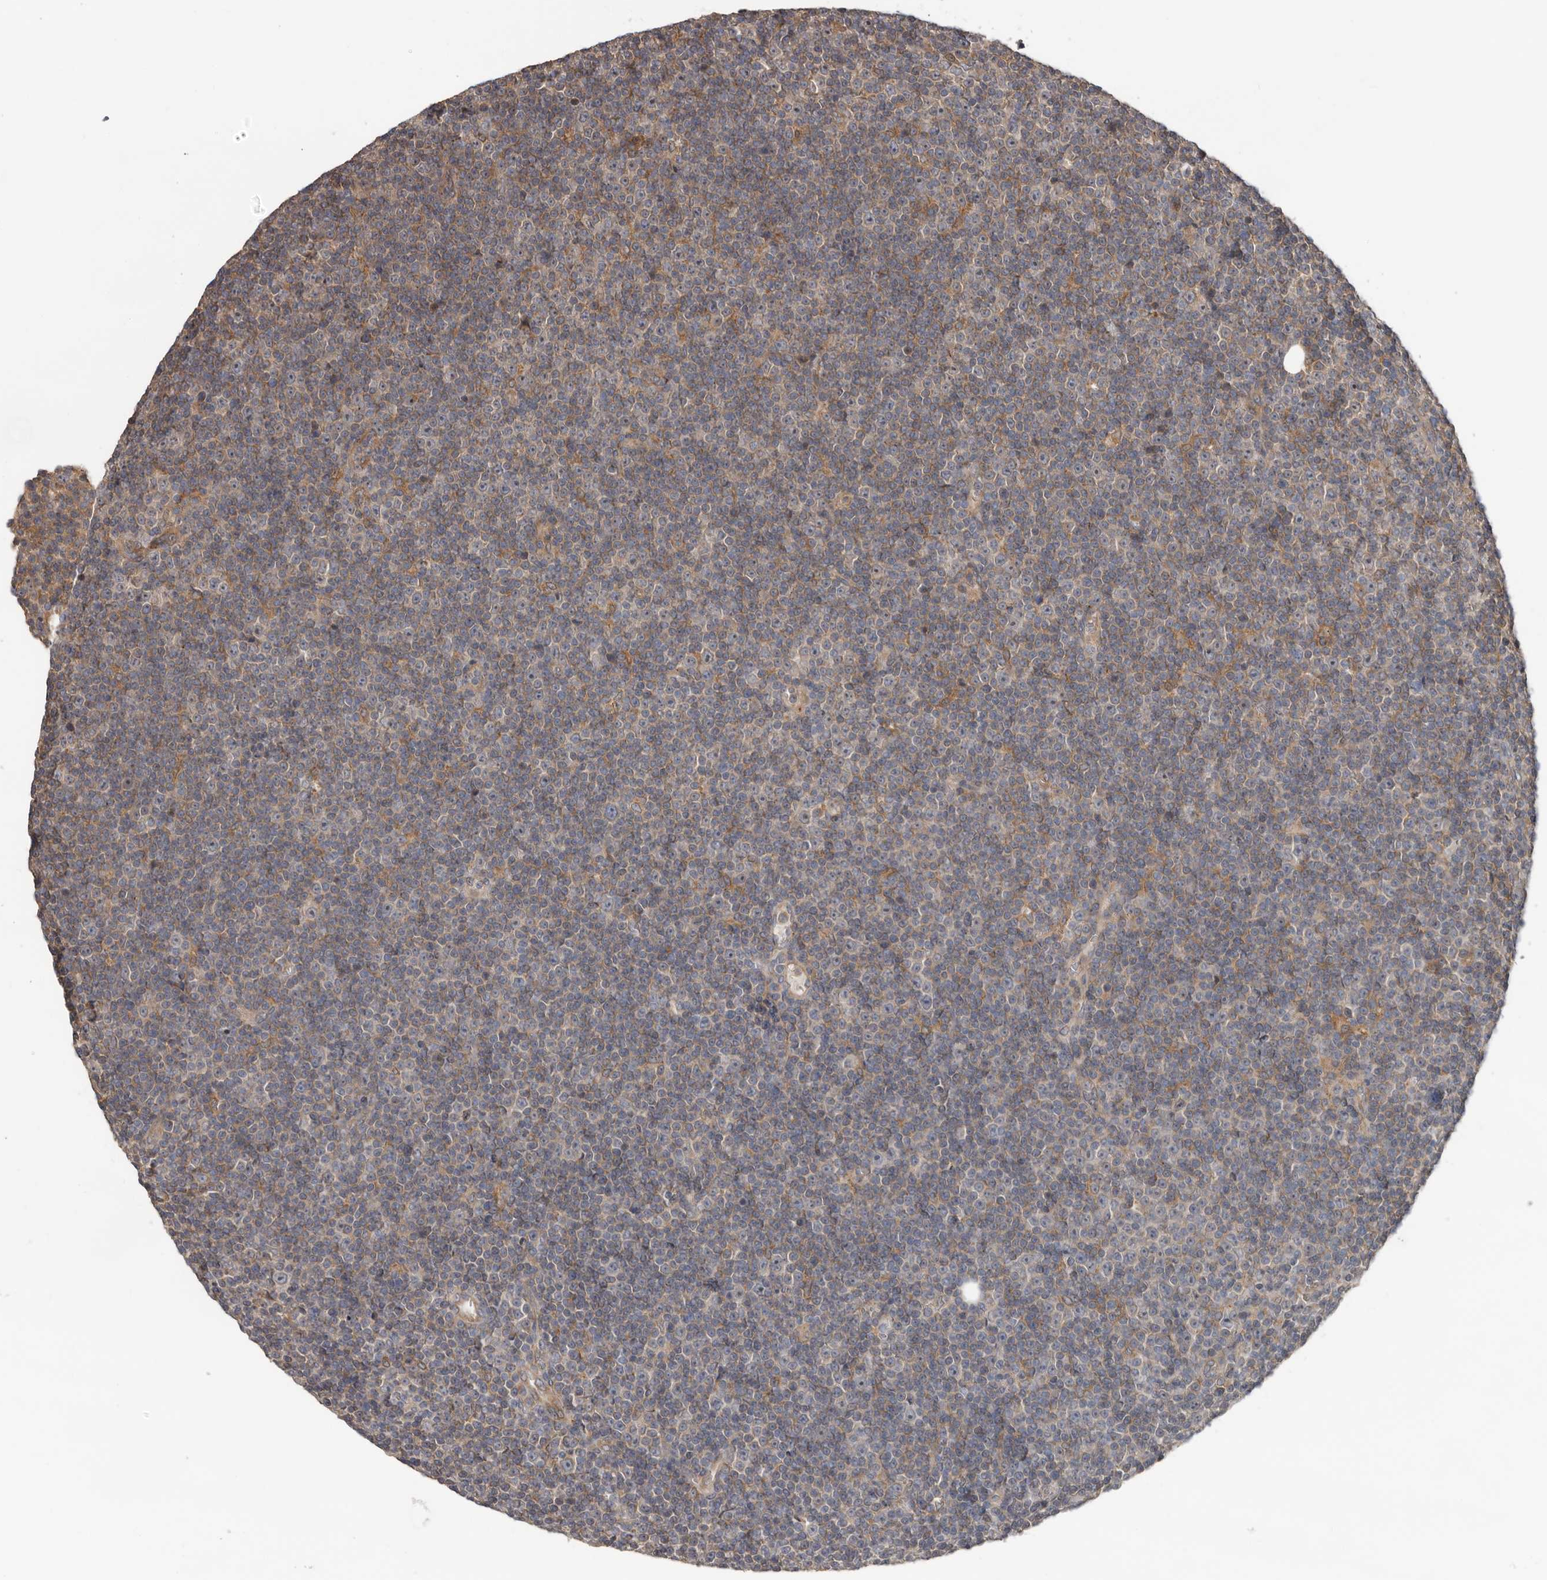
{"staining": {"intensity": "negative", "quantity": "none", "location": "none"}, "tissue": "lymphoma", "cell_type": "Tumor cells", "image_type": "cancer", "snomed": [{"axis": "morphology", "description": "Malignant lymphoma, non-Hodgkin's type, Low grade"}, {"axis": "topography", "description": "Lymph node"}], "caption": "Immunohistochemistry (IHC) photomicrograph of human lymphoma stained for a protein (brown), which demonstrates no expression in tumor cells.", "gene": "HINT3", "patient": {"sex": "female", "age": 67}}